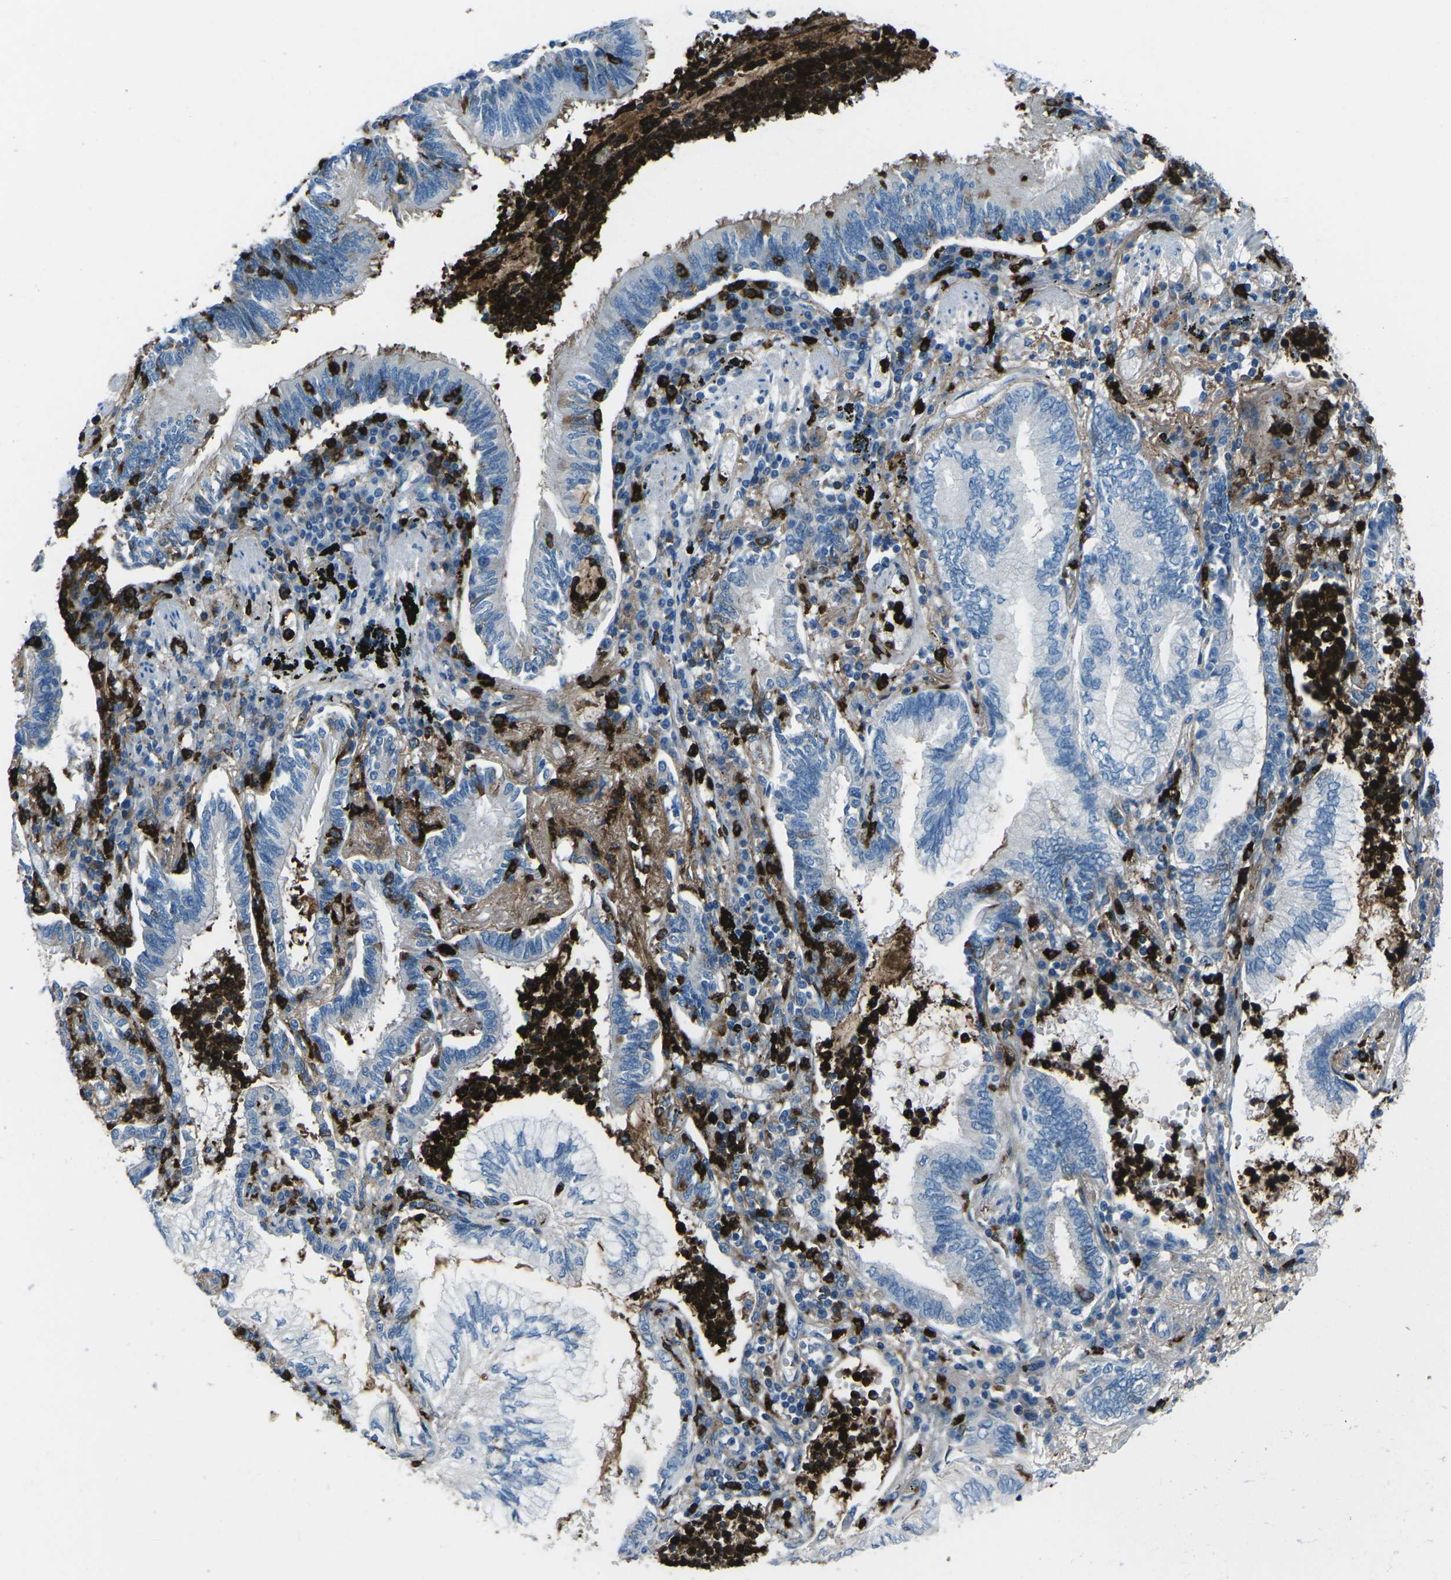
{"staining": {"intensity": "weak", "quantity": "<25%", "location": "cytoplasmic/membranous"}, "tissue": "lung cancer", "cell_type": "Tumor cells", "image_type": "cancer", "snomed": [{"axis": "morphology", "description": "Normal tissue, NOS"}, {"axis": "morphology", "description": "Adenocarcinoma, NOS"}, {"axis": "topography", "description": "Bronchus"}, {"axis": "topography", "description": "Lung"}], "caption": "Human lung cancer (adenocarcinoma) stained for a protein using immunohistochemistry demonstrates no positivity in tumor cells.", "gene": "FCN1", "patient": {"sex": "female", "age": 70}}